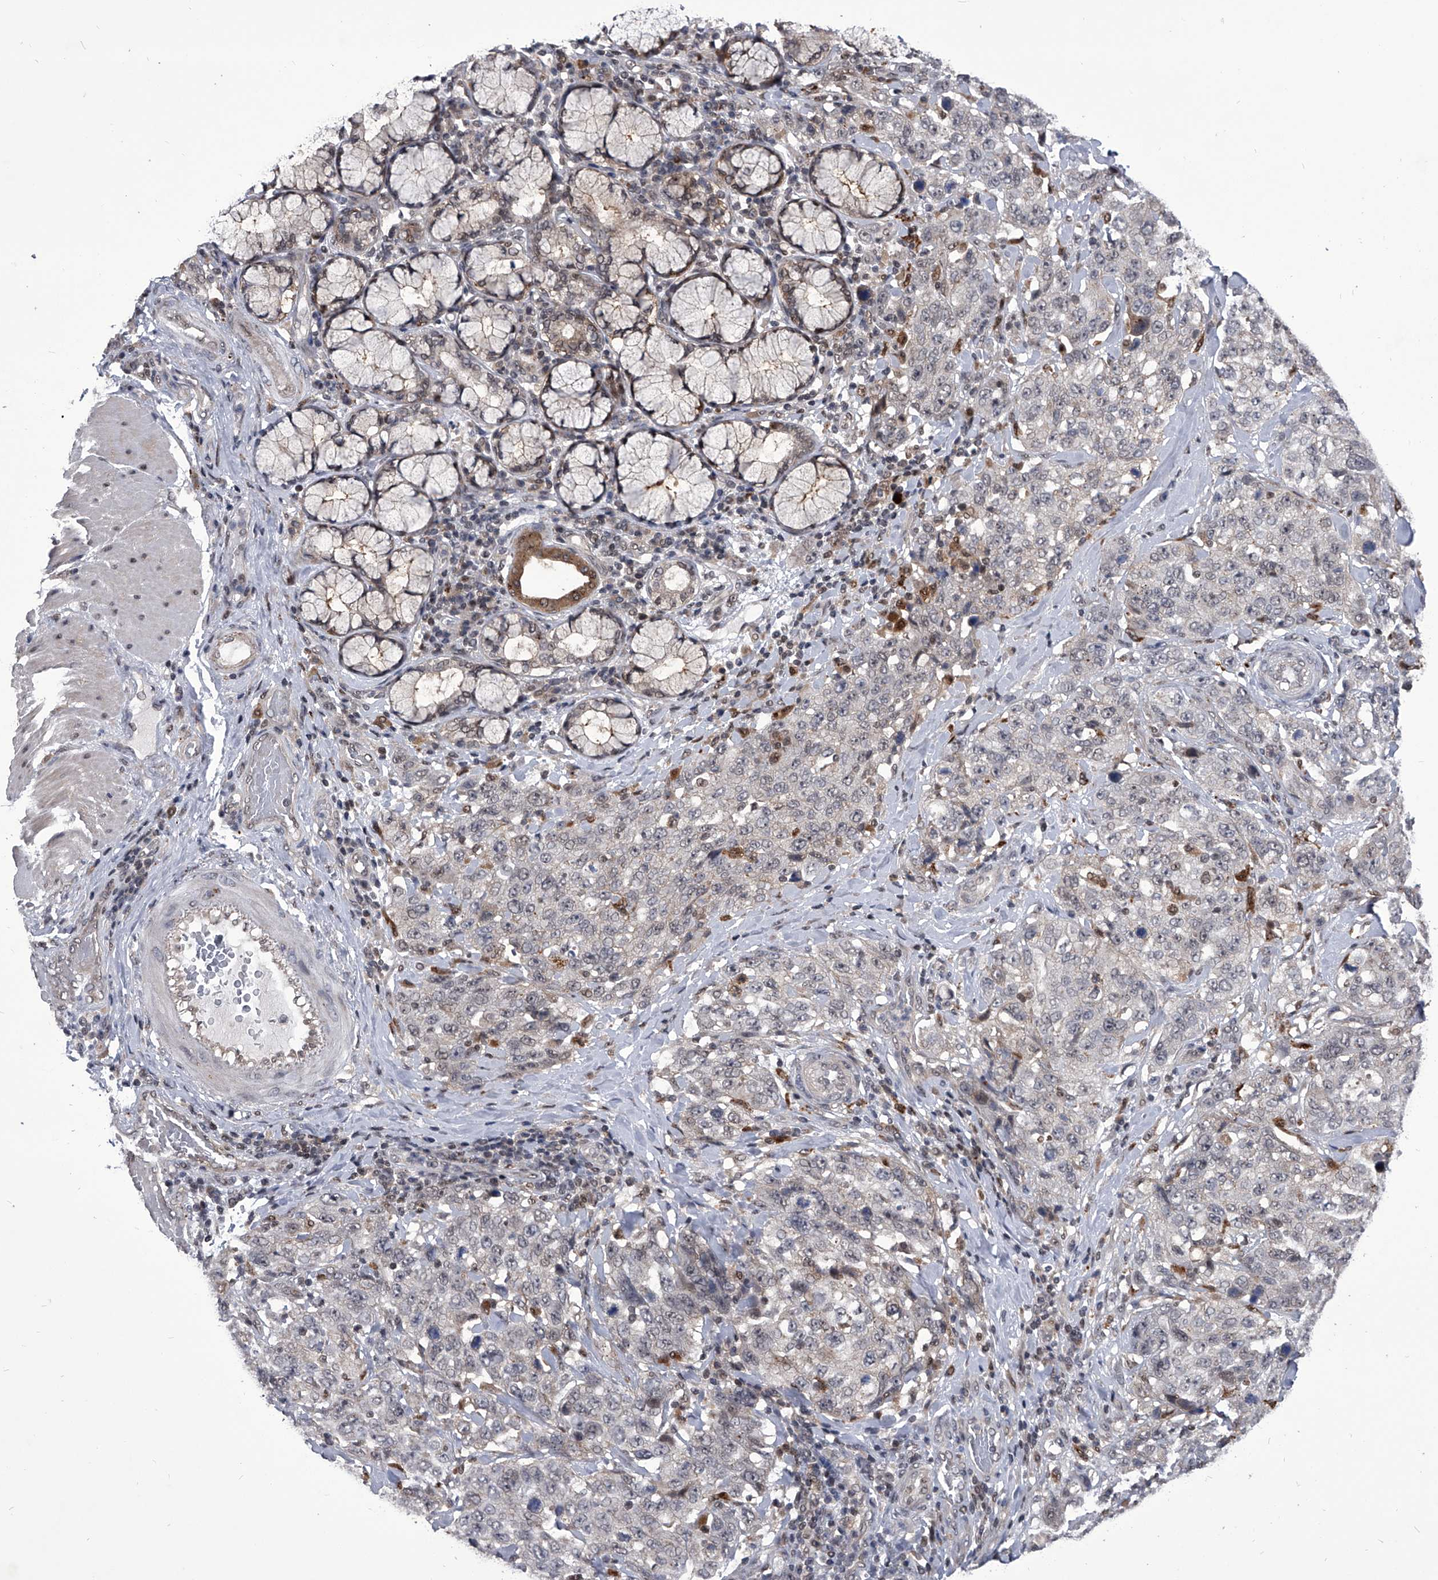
{"staining": {"intensity": "negative", "quantity": "none", "location": "none"}, "tissue": "stomach cancer", "cell_type": "Tumor cells", "image_type": "cancer", "snomed": [{"axis": "morphology", "description": "Adenocarcinoma, NOS"}, {"axis": "topography", "description": "Stomach"}], "caption": "Tumor cells show no significant expression in adenocarcinoma (stomach).", "gene": "CMTR1", "patient": {"sex": "male", "age": 48}}